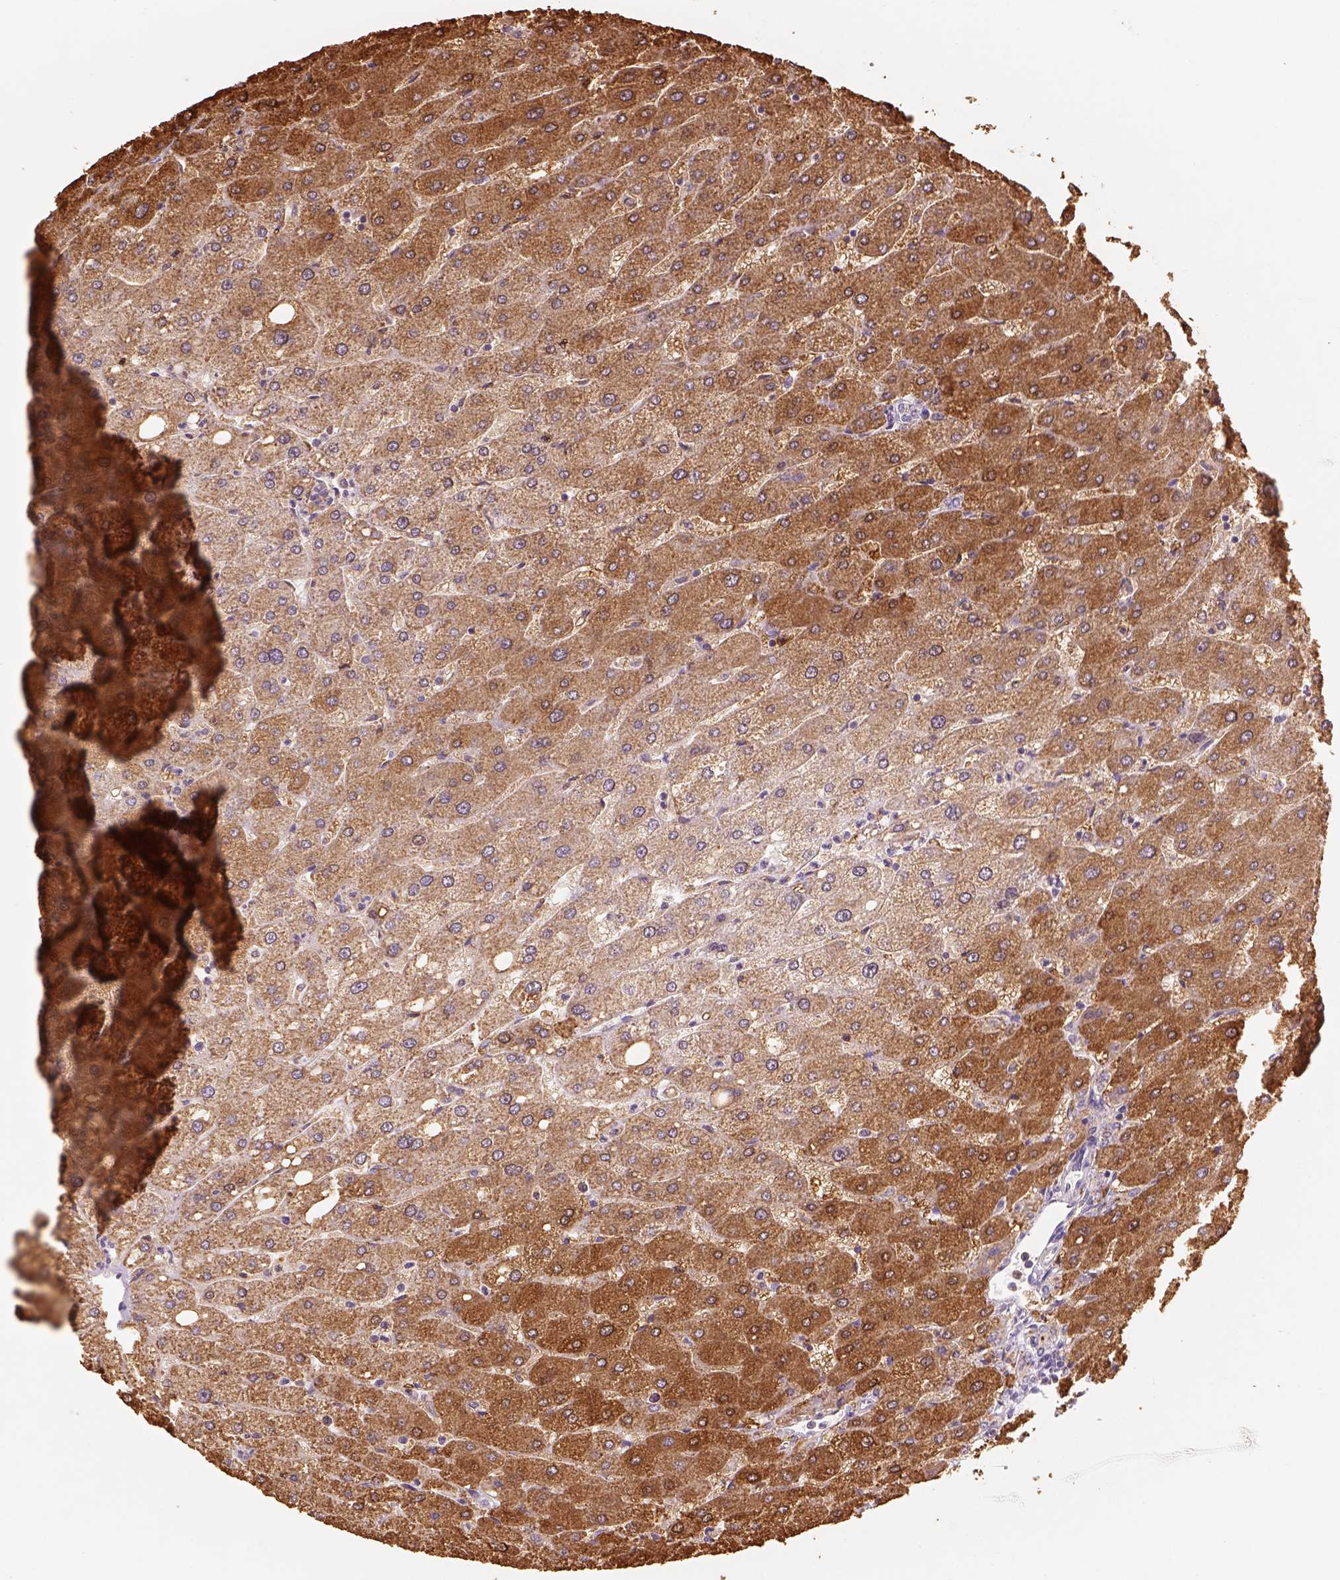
{"staining": {"intensity": "negative", "quantity": "none", "location": "none"}, "tissue": "liver", "cell_type": "Cholangiocytes", "image_type": "normal", "snomed": [{"axis": "morphology", "description": "Normal tissue, NOS"}, {"axis": "topography", "description": "Liver"}], "caption": "Histopathology image shows no significant protein expression in cholangiocytes of benign liver.", "gene": "AP2B1", "patient": {"sex": "male", "age": 67}}